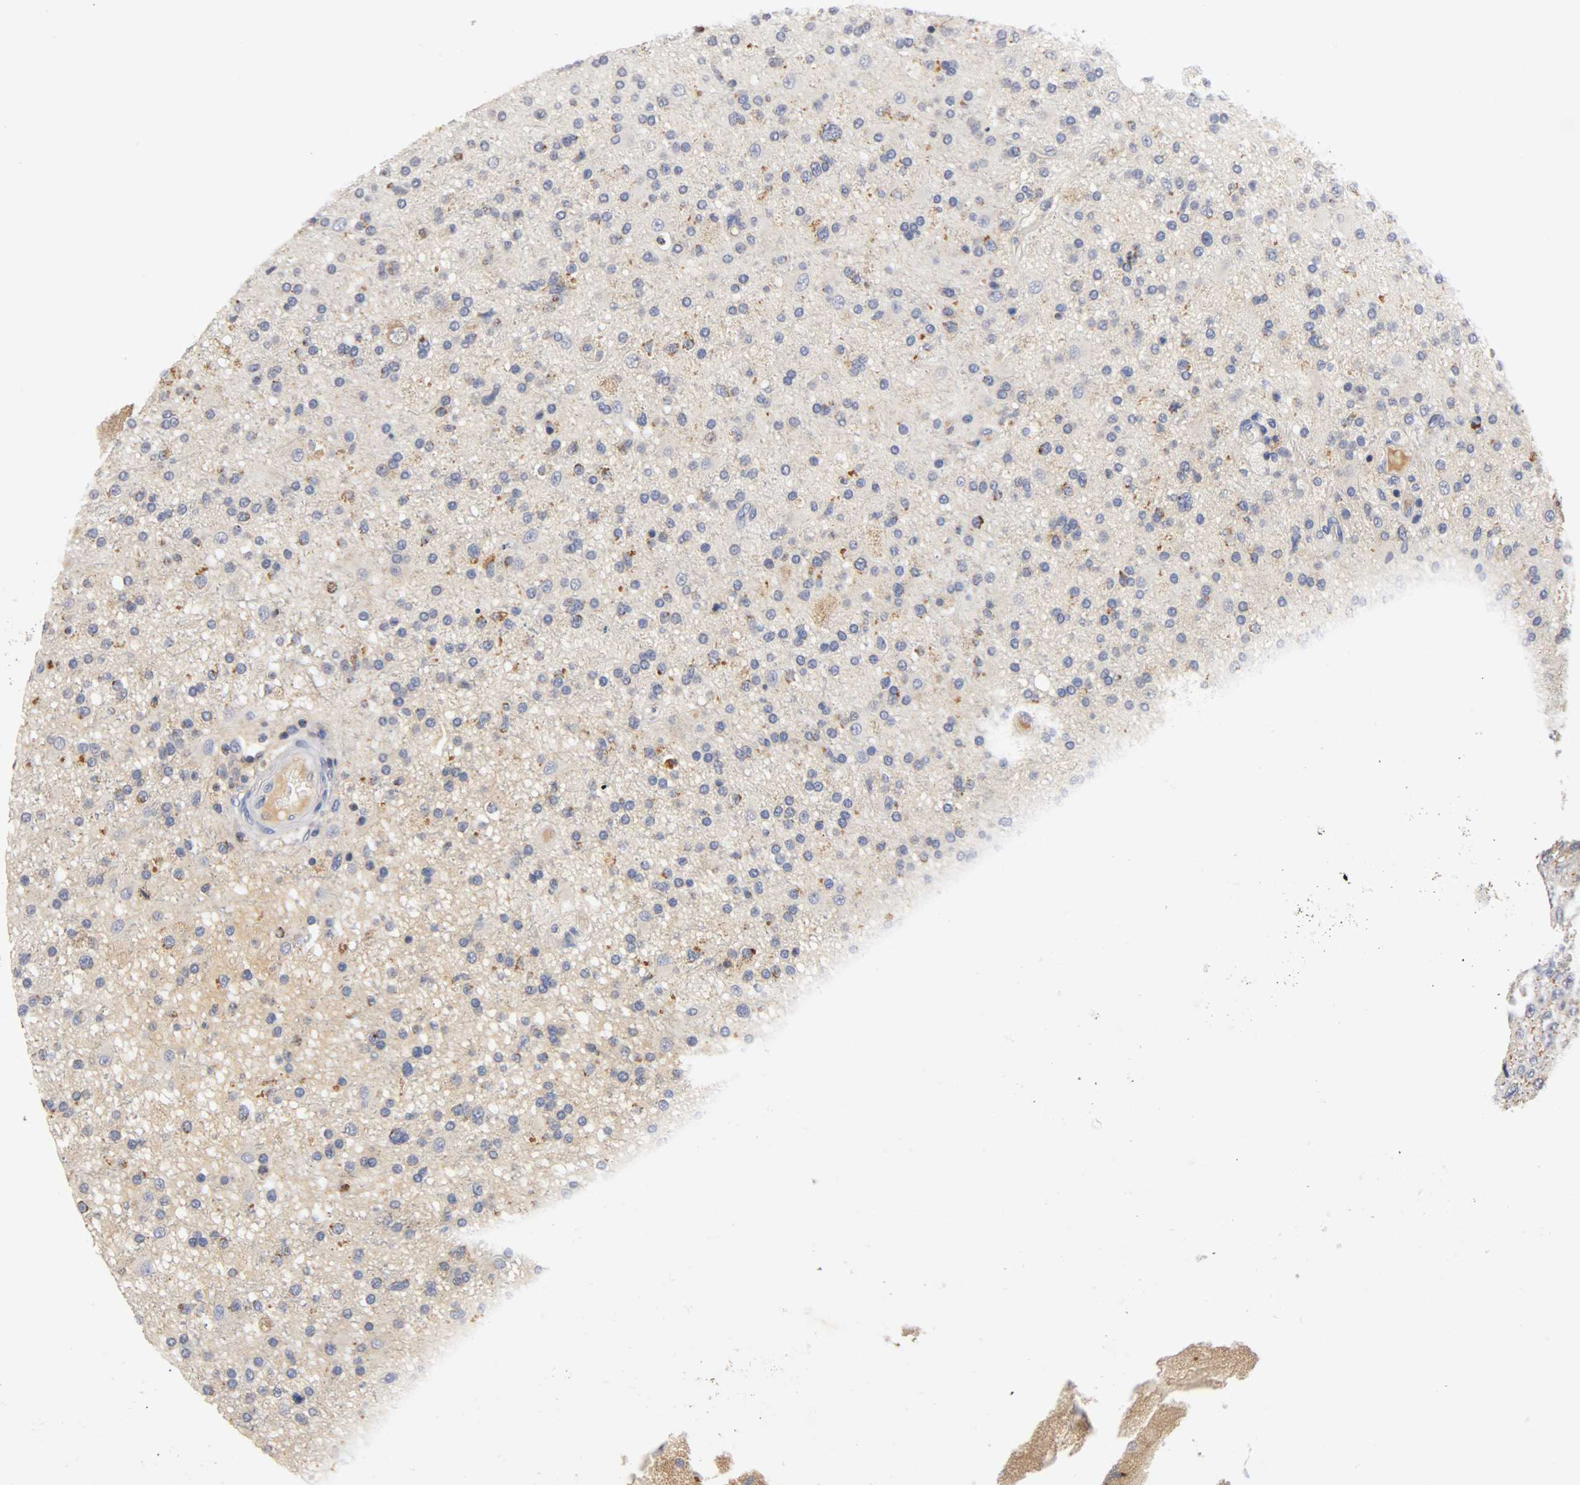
{"staining": {"intensity": "weak", "quantity": "25%-75%", "location": "cytoplasmic/membranous"}, "tissue": "glioma", "cell_type": "Tumor cells", "image_type": "cancer", "snomed": [{"axis": "morphology", "description": "Glioma, malignant, High grade"}, {"axis": "topography", "description": "Brain"}], "caption": "Protein analysis of malignant high-grade glioma tissue reveals weak cytoplasmic/membranous expression in about 25%-75% of tumor cells.", "gene": "PCSK6", "patient": {"sex": "male", "age": 33}}